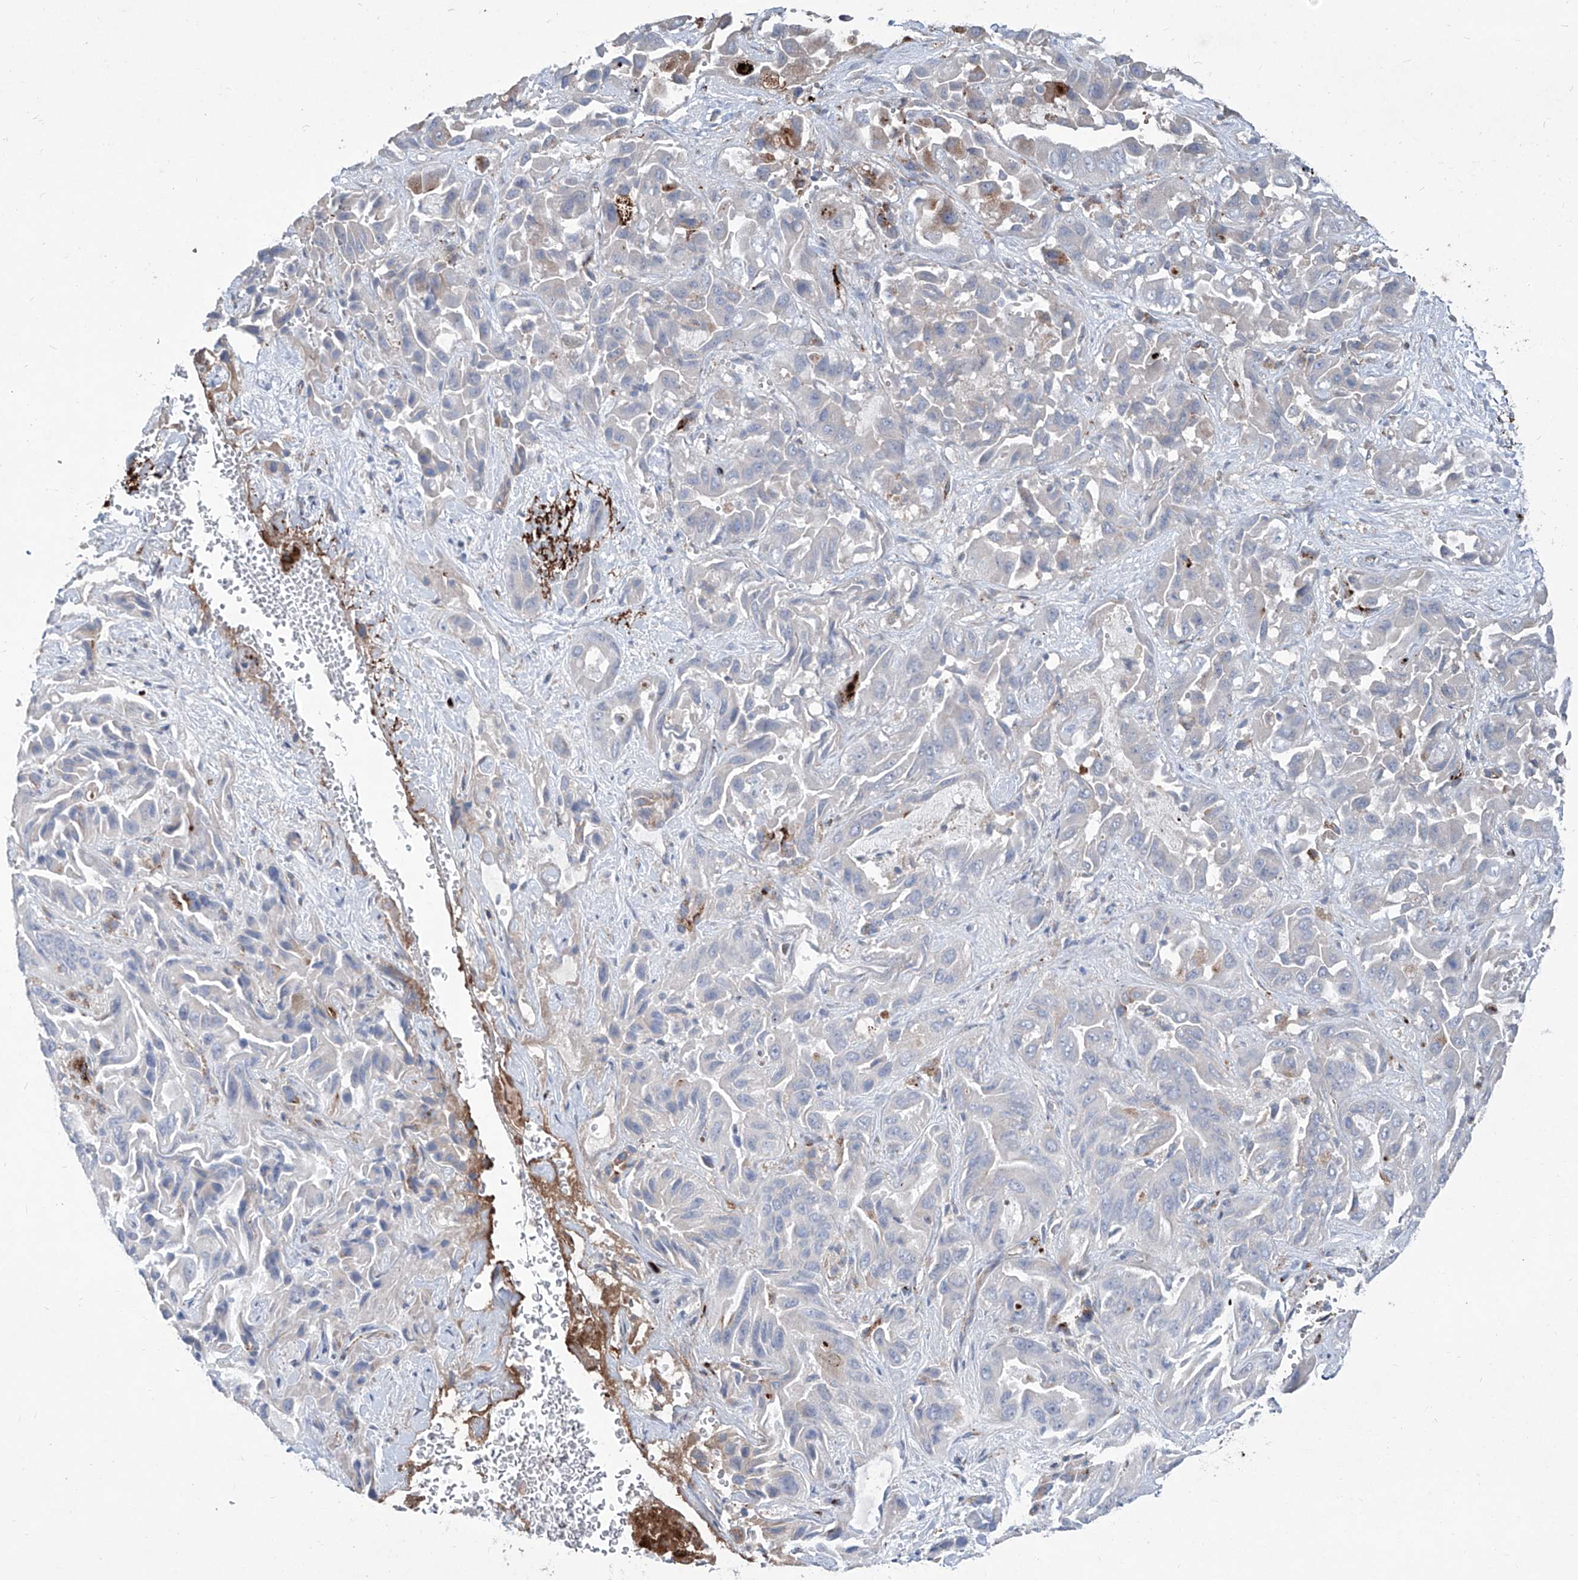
{"staining": {"intensity": "weak", "quantity": "<25%", "location": "cytoplasmic/membranous"}, "tissue": "liver cancer", "cell_type": "Tumor cells", "image_type": "cancer", "snomed": [{"axis": "morphology", "description": "Cholangiocarcinoma"}, {"axis": "topography", "description": "Liver"}], "caption": "DAB immunohistochemical staining of human cholangiocarcinoma (liver) displays no significant expression in tumor cells.", "gene": "CDH5", "patient": {"sex": "female", "age": 52}}